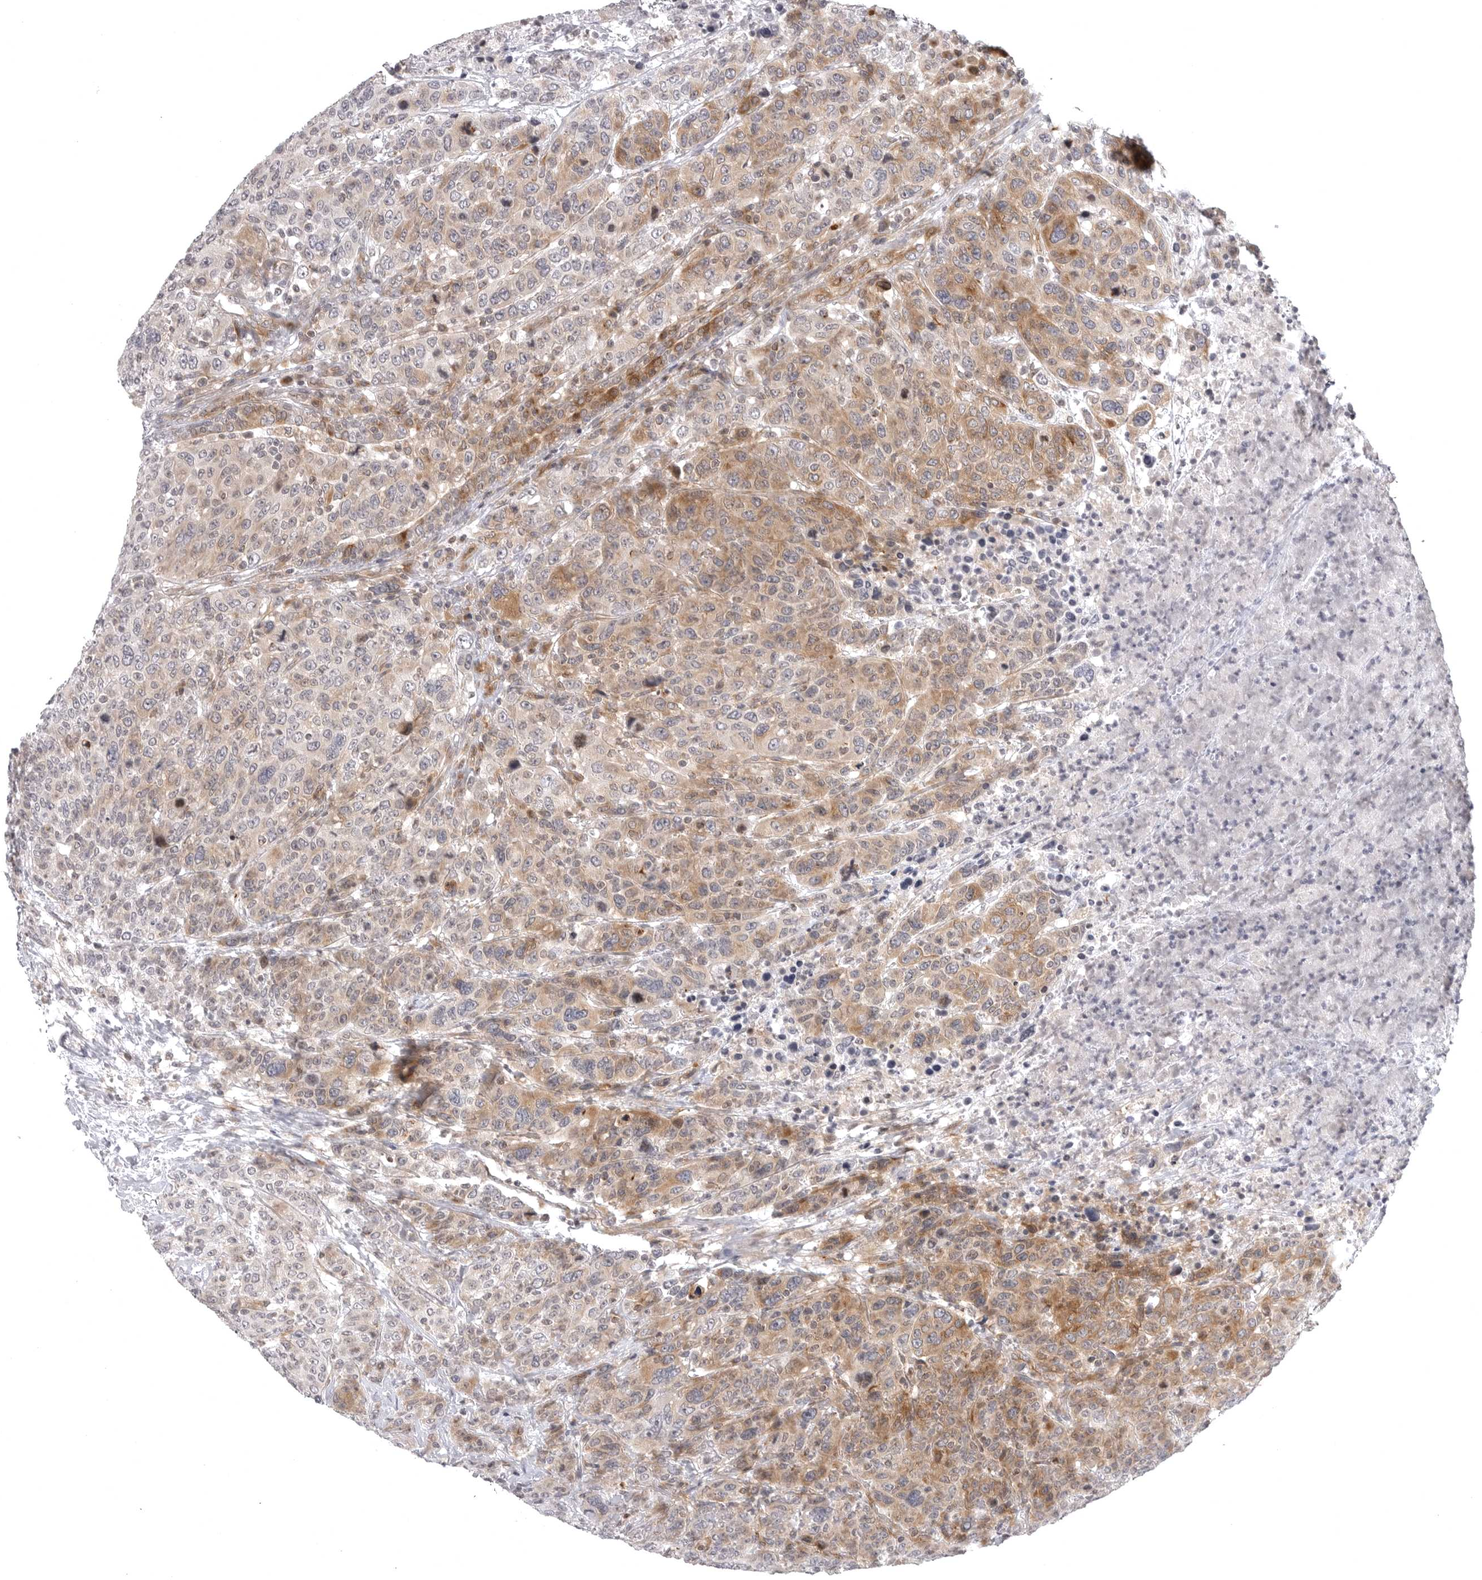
{"staining": {"intensity": "moderate", "quantity": ">75%", "location": "cytoplasmic/membranous"}, "tissue": "breast cancer", "cell_type": "Tumor cells", "image_type": "cancer", "snomed": [{"axis": "morphology", "description": "Duct carcinoma"}, {"axis": "topography", "description": "Breast"}], "caption": "Breast infiltrating ductal carcinoma was stained to show a protein in brown. There is medium levels of moderate cytoplasmic/membranous staining in approximately >75% of tumor cells.", "gene": "CD300LD", "patient": {"sex": "female", "age": 37}}